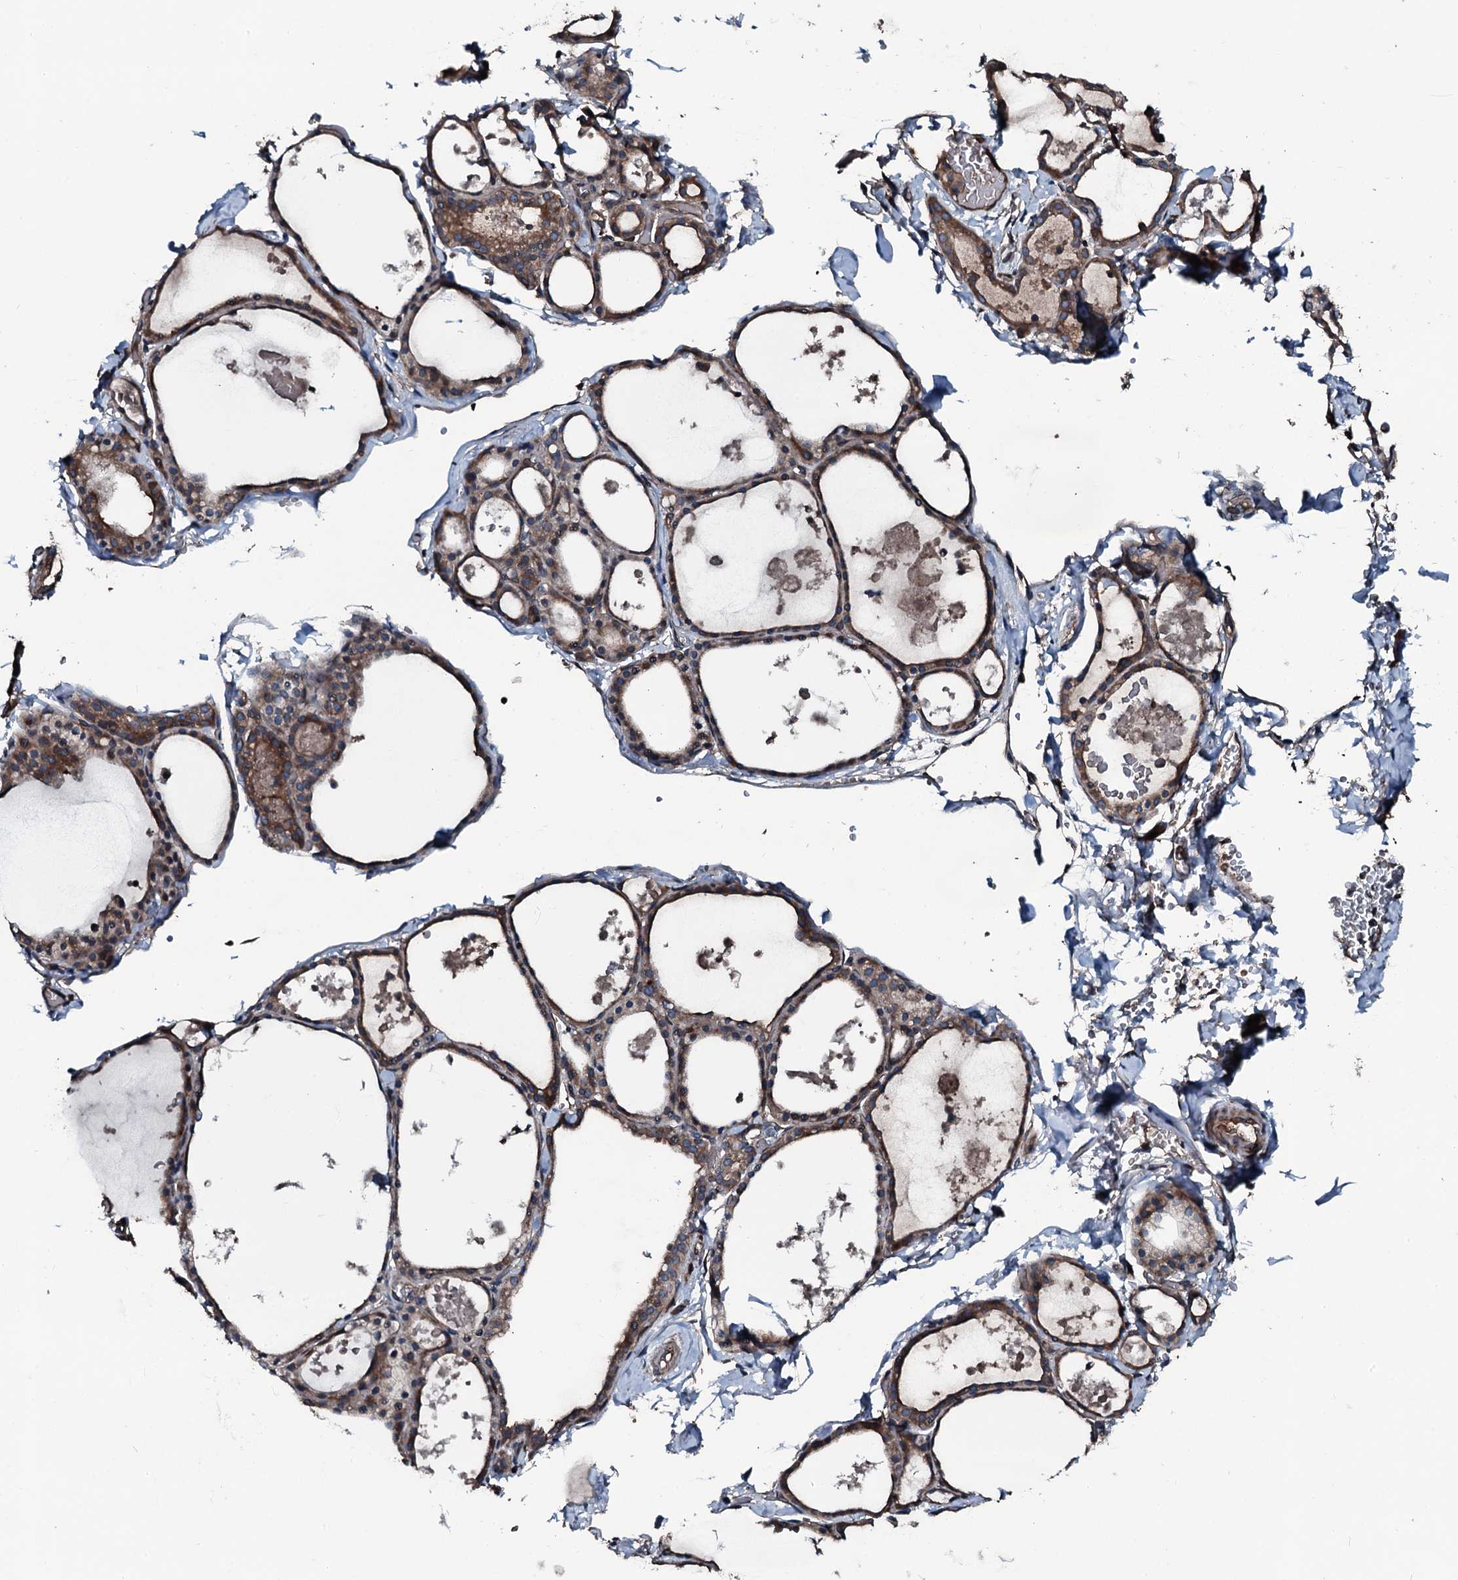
{"staining": {"intensity": "moderate", "quantity": ">75%", "location": "cytoplasmic/membranous"}, "tissue": "thyroid gland", "cell_type": "Glandular cells", "image_type": "normal", "snomed": [{"axis": "morphology", "description": "Normal tissue, NOS"}, {"axis": "topography", "description": "Thyroid gland"}], "caption": "Protein expression analysis of benign human thyroid gland reveals moderate cytoplasmic/membranous positivity in about >75% of glandular cells. The staining was performed using DAB, with brown indicating positive protein expression. Nuclei are stained blue with hematoxylin.", "gene": "AARS1", "patient": {"sex": "male", "age": 56}}